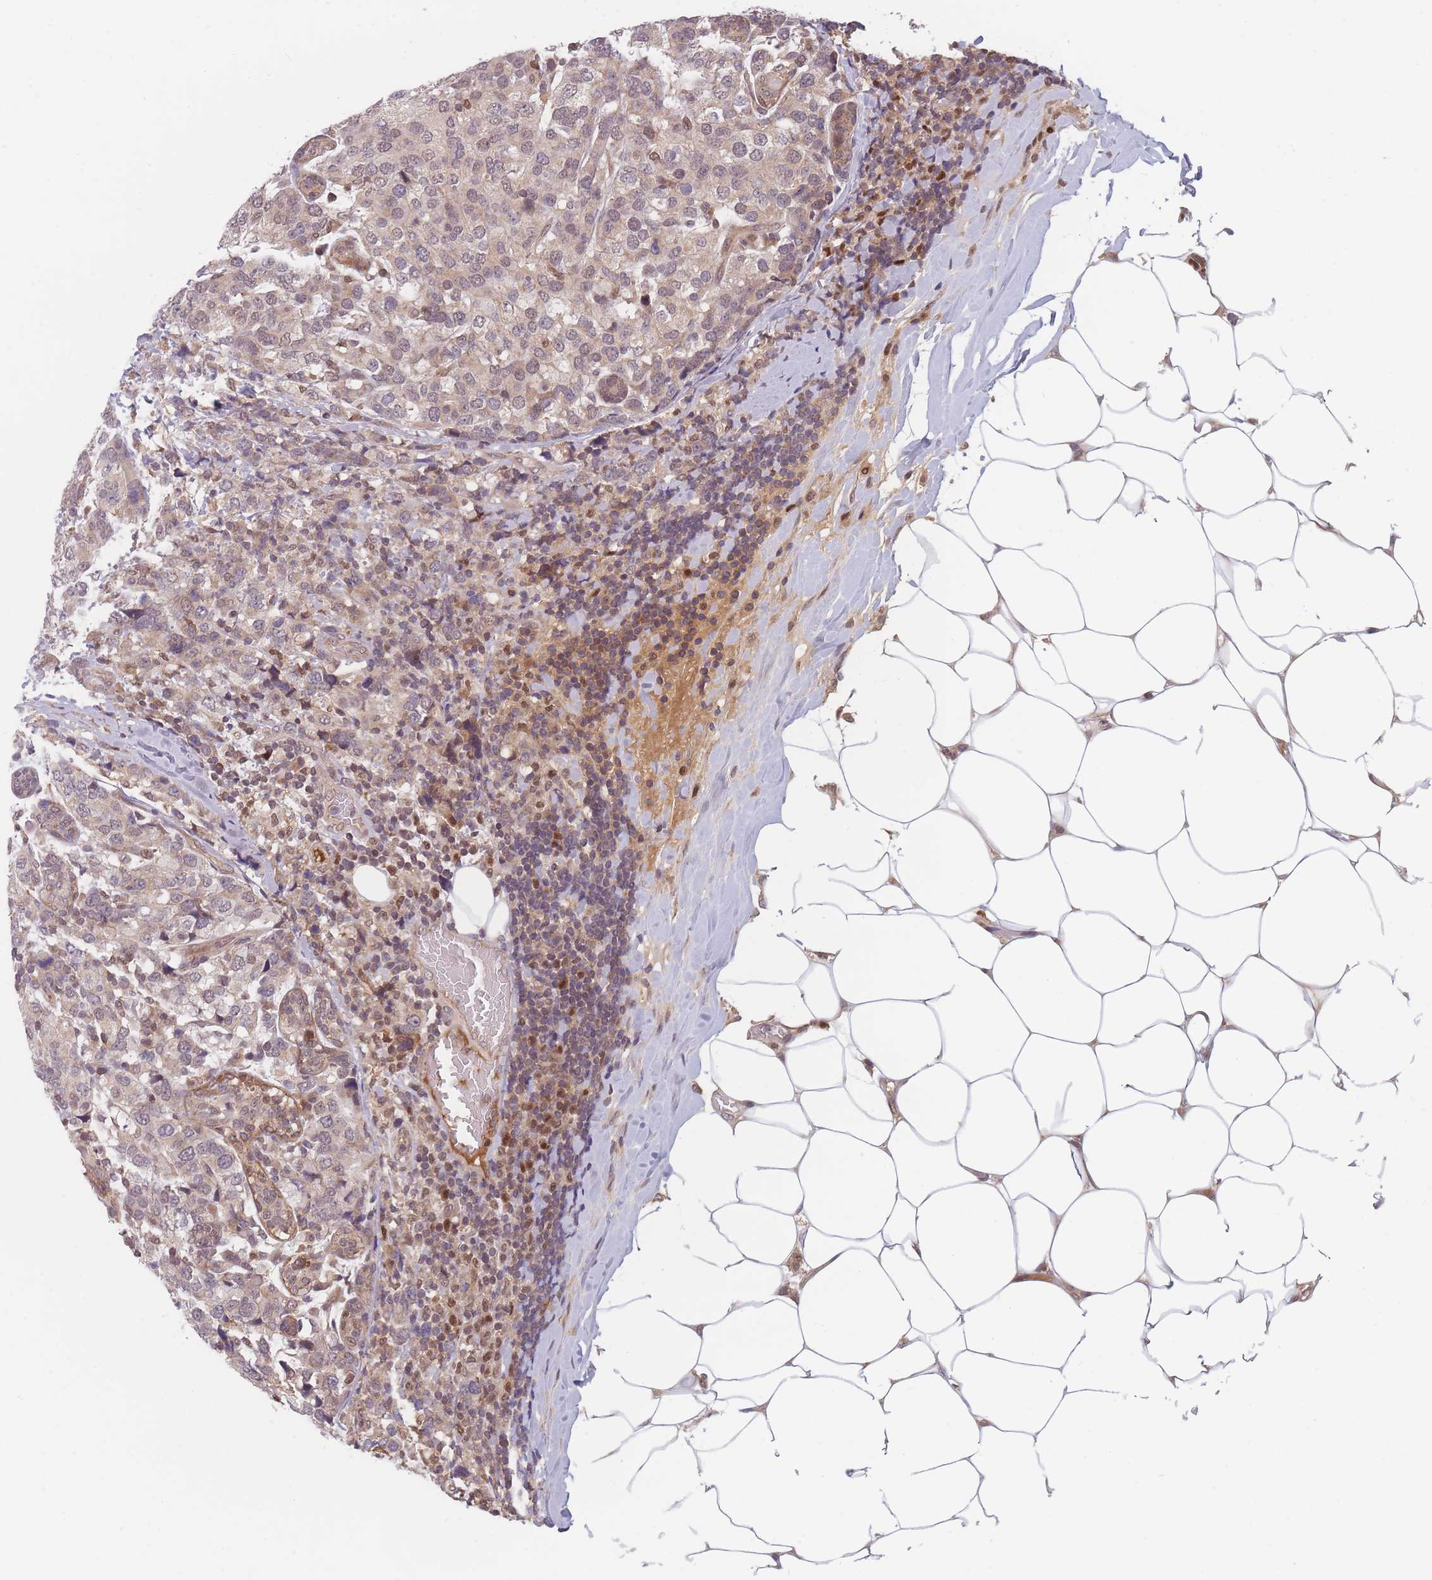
{"staining": {"intensity": "weak", "quantity": ">75%", "location": "cytoplasmic/membranous,nuclear"}, "tissue": "breast cancer", "cell_type": "Tumor cells", "image_type": "cancer", "snomed": [{"axis": "morphology", "description": "Lobular carcinoma"}, {"axis": "topography", "description": "Breast"}], "caption": "Approximately >75% of tumor cells in human lobular carcinoma (breast) demonstrate weak cytoplasmic/membranous and nuclear protein expression as visualized by brown immunohistochemical staining.", "gene": "FAM153A", "patient": {"sex": "female", "age": 59}}